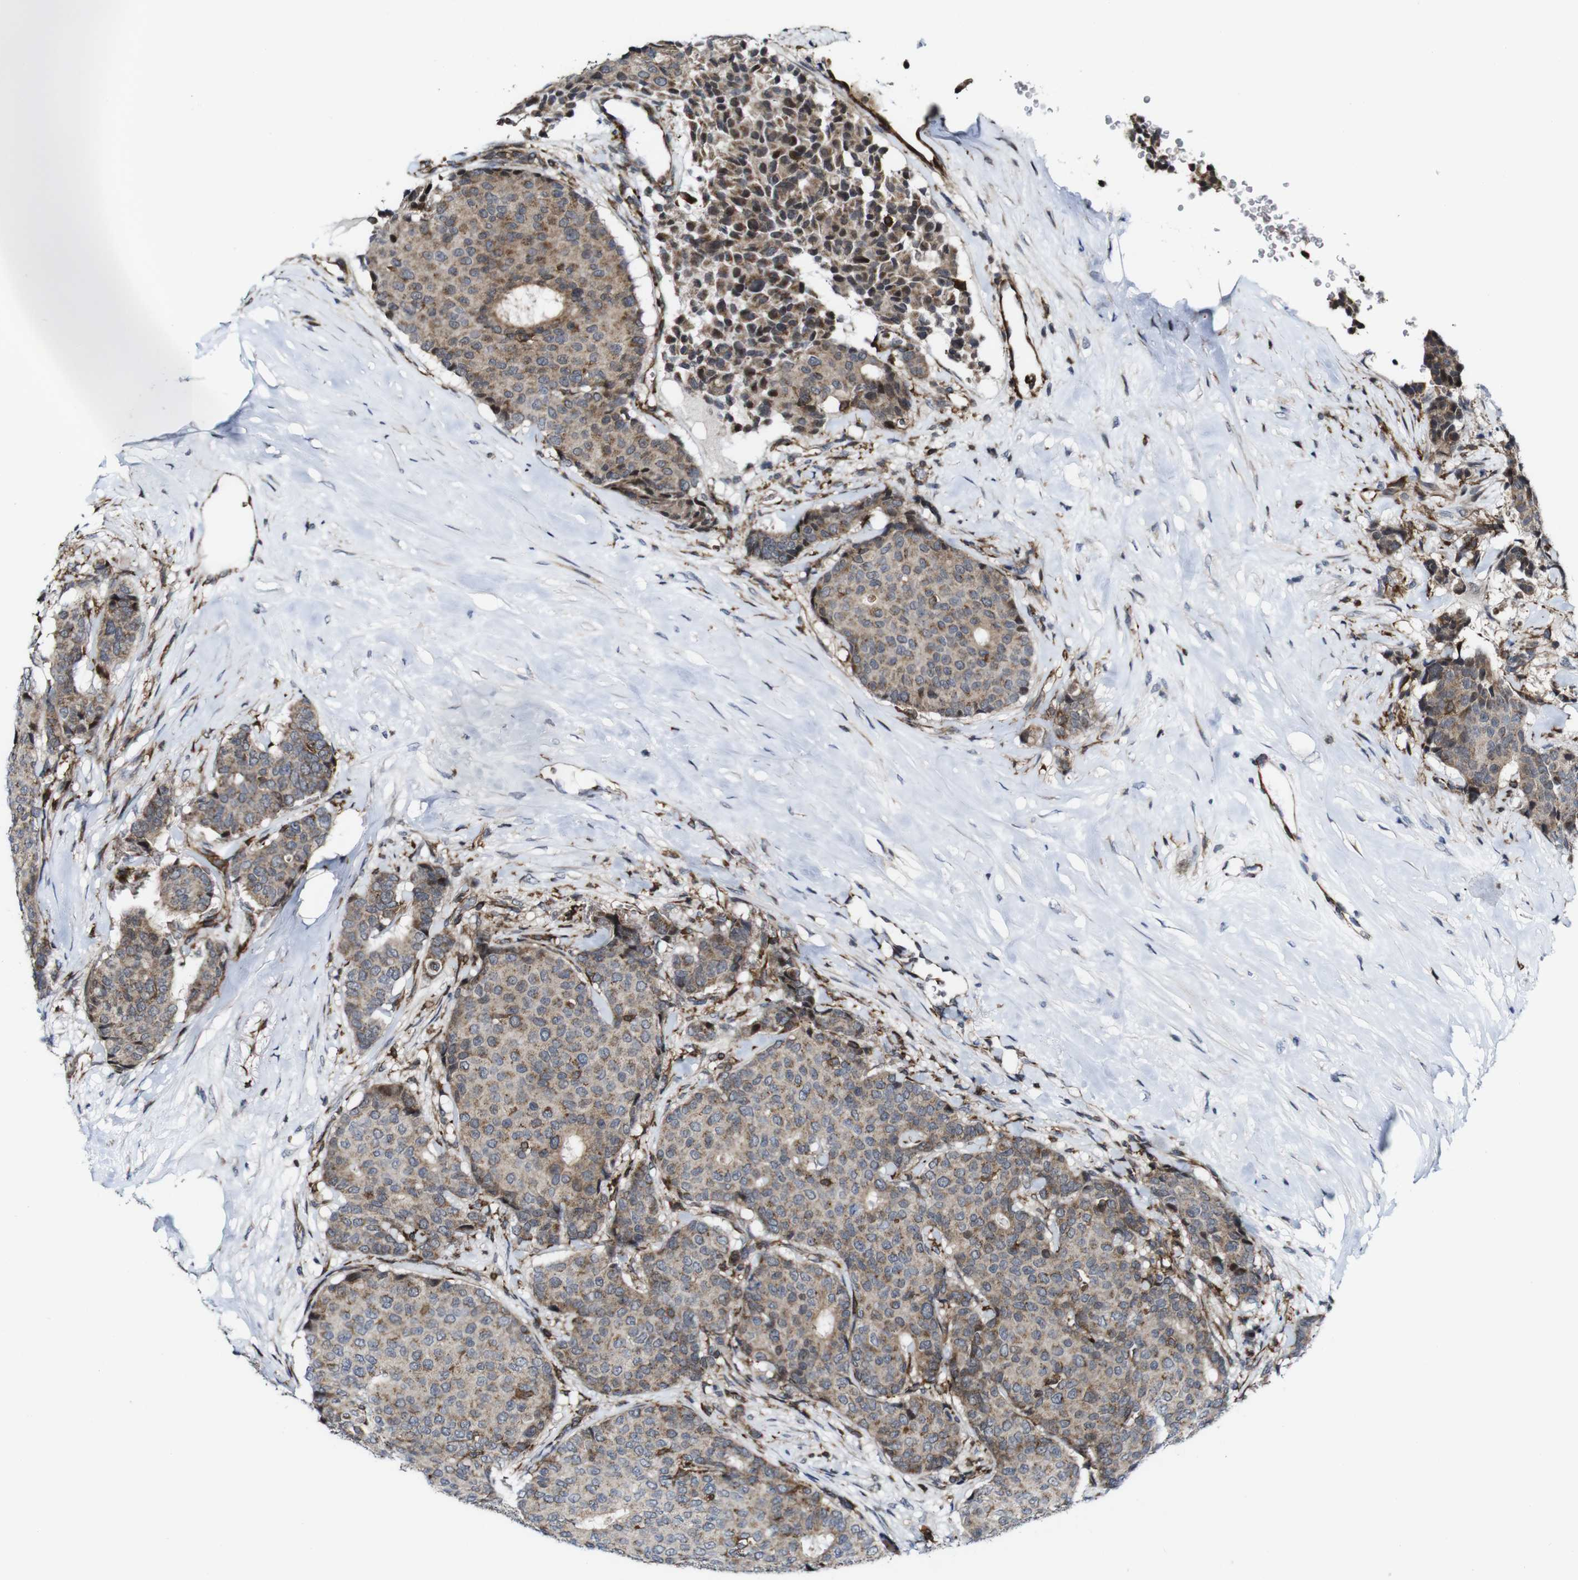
{"staining": {"intensity": "moderate", "quantity": ">75%", "location": "cytoplasmic/membranous"}, "tissue": "breast cancer", "cell_type": "Tumor cells", "image_type": "cancer", "snomed": [{"axis": "morphology", "description": "Duct carcinoma"}, {"axis": "topography", "description": "Breast"}], "caption": "Tumor cells show moderate cytoplasmic/membranous expression in approximately >75% of cells in infiltrating ductal carcinoma (breast).", "gene": "JAK2", "patient": {"sex": "female", "age": 75}}